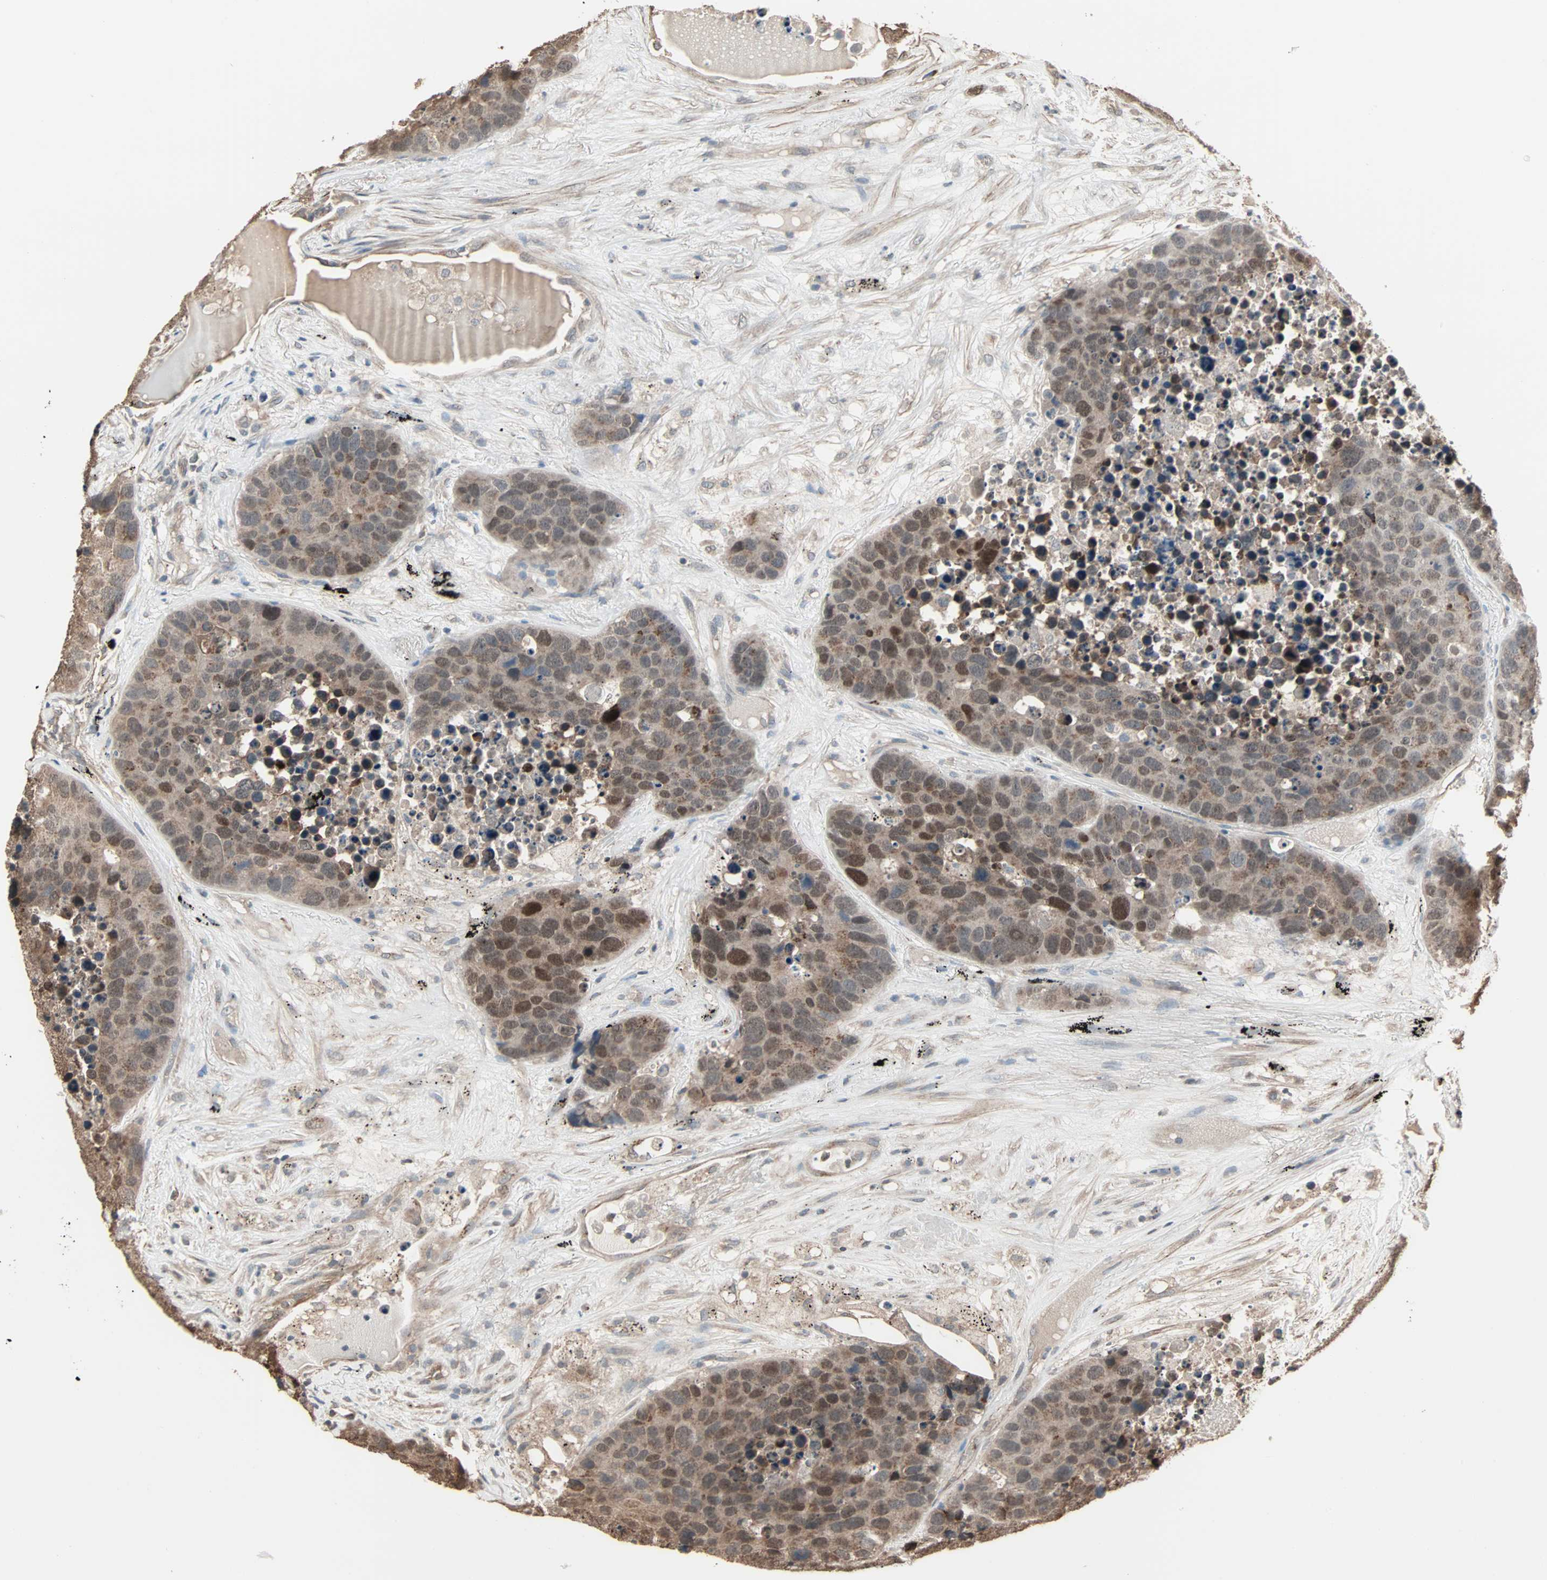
{"staining": {"intensity": "moderate", "quantity": ">75%", "location": "cytoplasmic/membranous,nuclear"}, "tissue": "carcinoid", "cell_type": "Tumor cells", "image_type": "cancer", "snomed": [{"axis": "morphology", "description": "Carcinoid, malignant, NOS"}, {"axis": "topography", "description": "Lung"}], "caption": "Moderate cytoplasmic/membranous and nuclear protein positivity is seen in approximately >75% of tumor cells in carcinoid (malignant).", "gene": "GALNT3", "patient": {"sex": "male", "age": 60}}